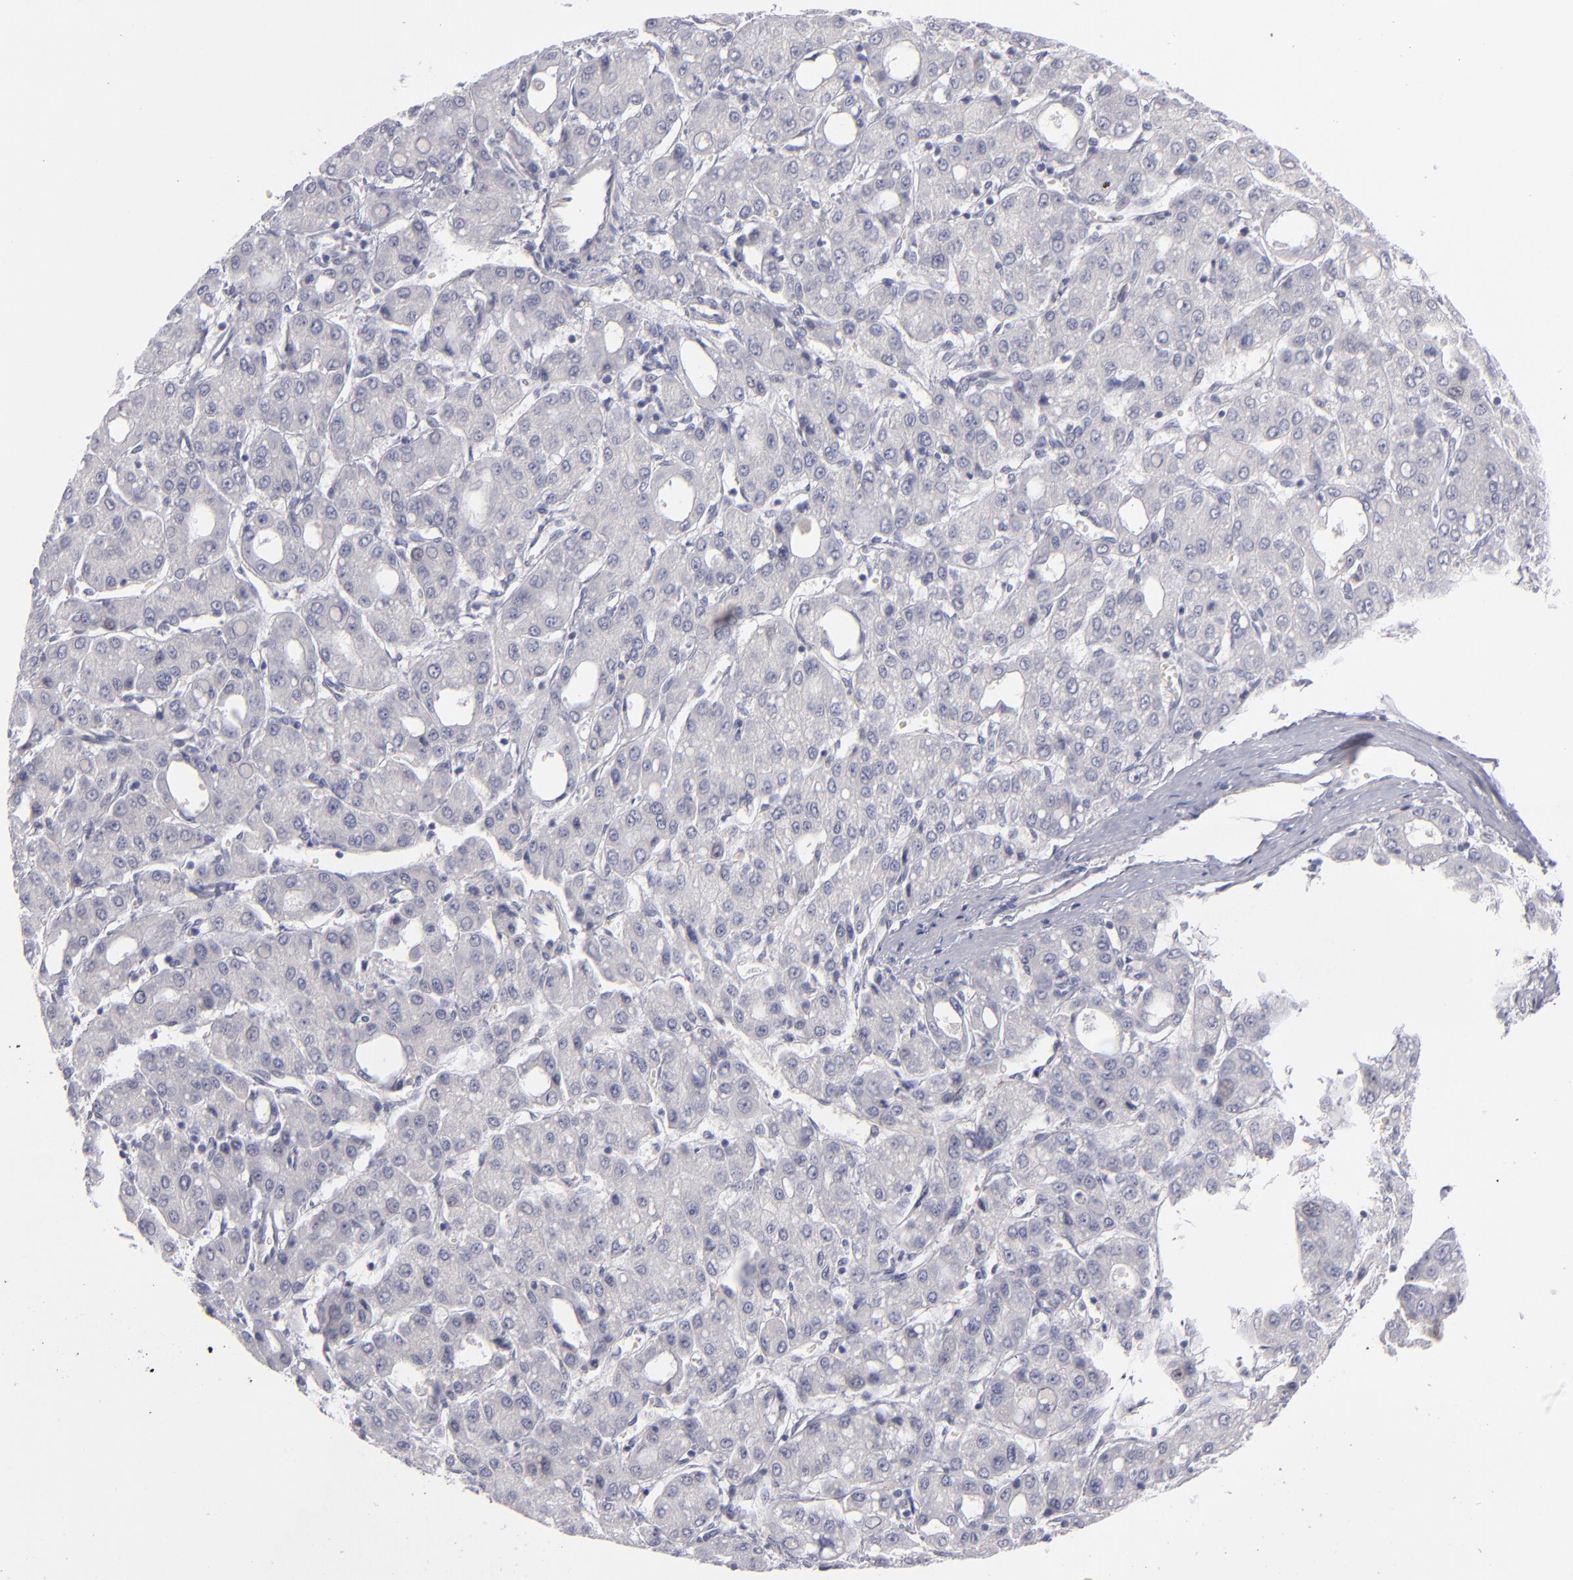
{"staining": {"intensity": "negative", "quantity": "none", "location": "none"}, "tissue": "liver cancer", "cell_type": "Tumor cells", "image_type": "cancer", "snomed": [{"axis": "morphology", "description": "Carcinoma, Hepatocellular, NOS"}, {"axis": "topography", "description": "Liver"}], "caption": "Liver hepatocellular carcinoma was stained to show a protein in brown. There is no significant expression in tumor cells. (DAB immunohistochemistry (IHC) with hematoxylin counter stain).", "gene": "ITGB4", "patient": {"sex": "male", "age": 69}}